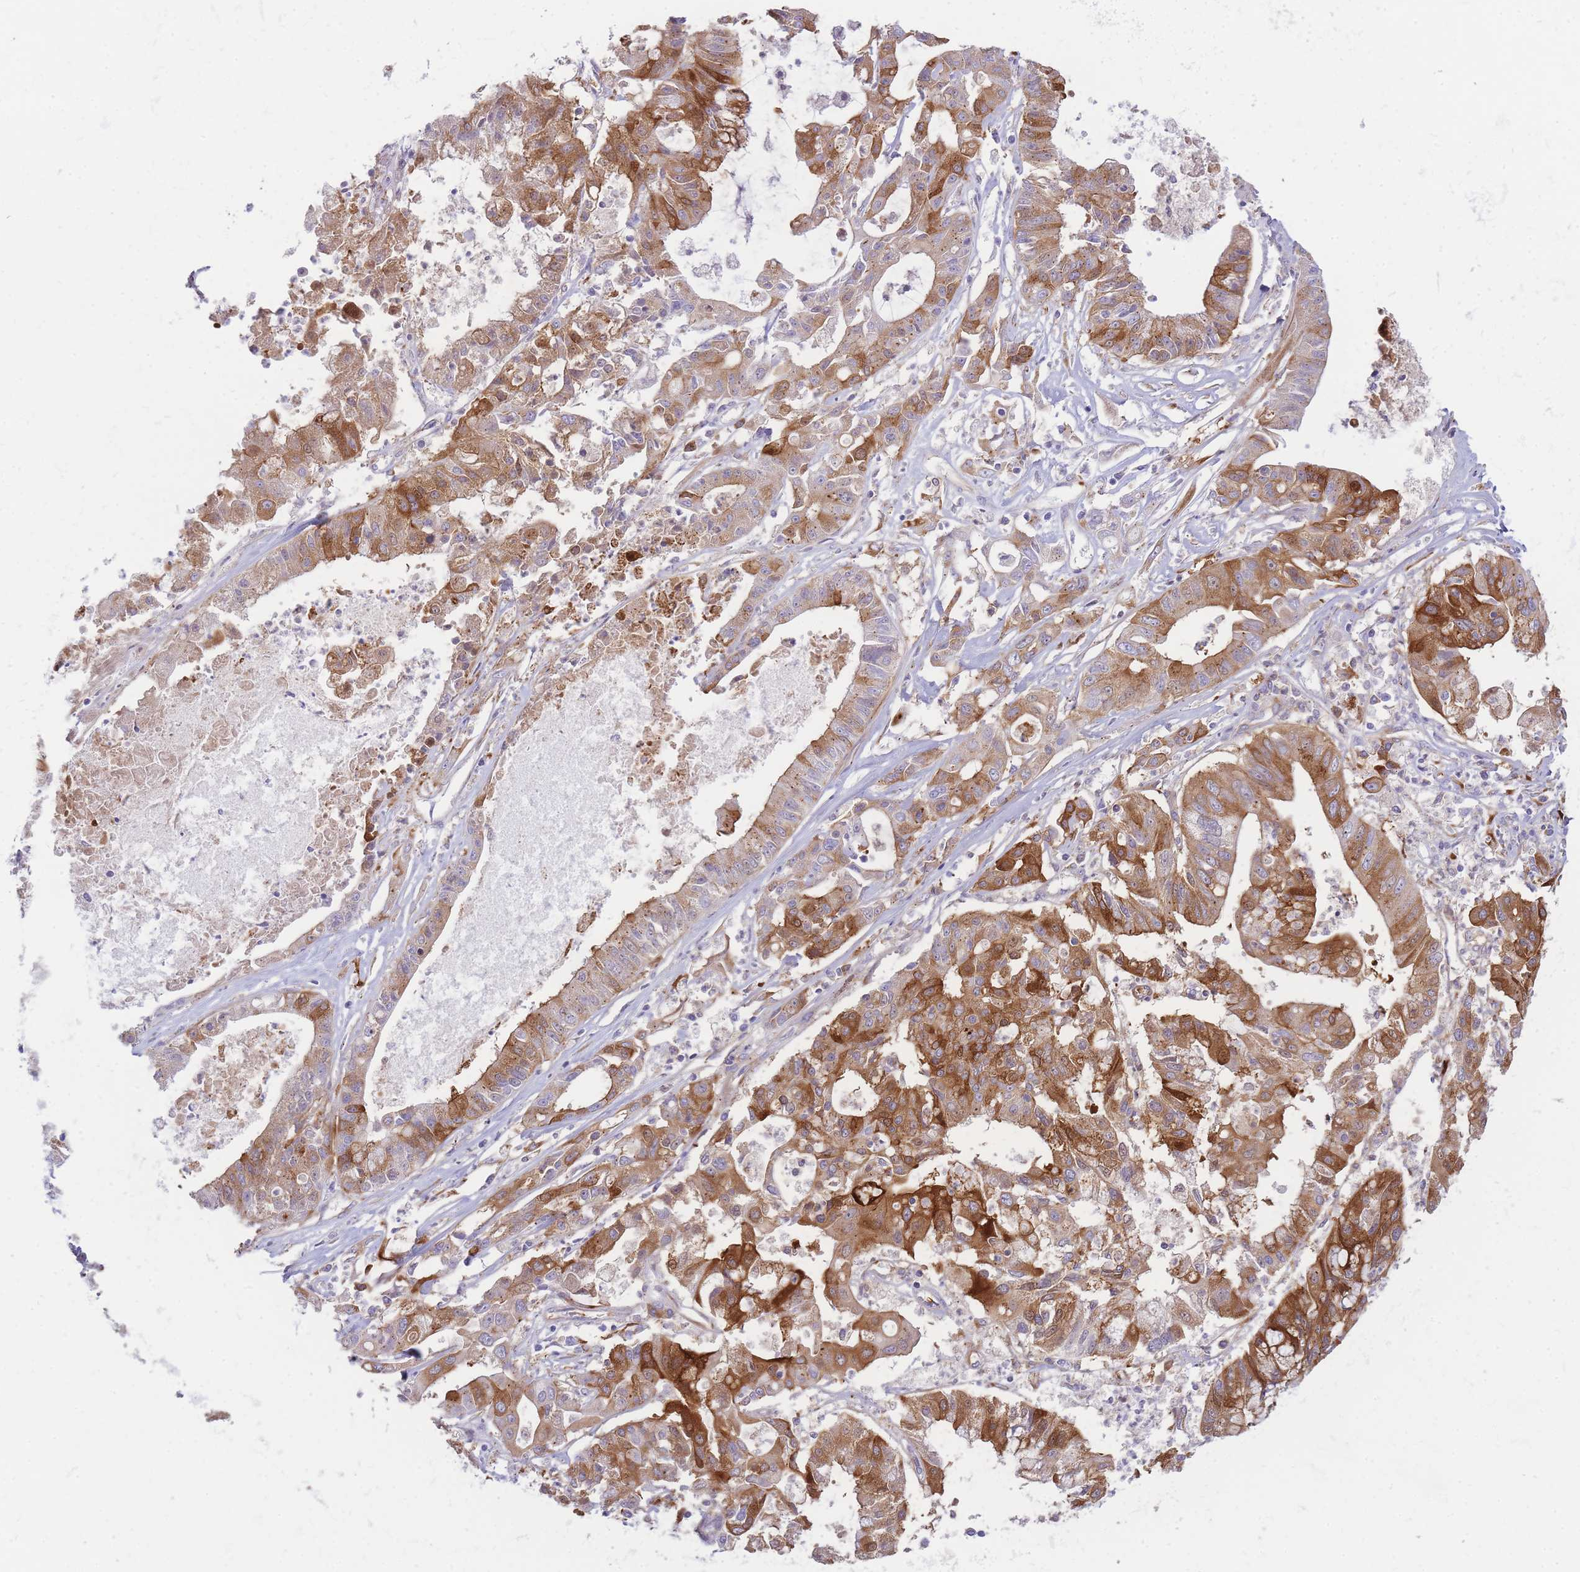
{"staining": {"intensity": "strong", "quantity": "25%-75%", "location": "cytoplasmic/membranous"}, "tissue": "ovarian cancer", "cell_type": "Tumor cells", "image_type": "cancer", "snomed": [{"axis": "morphology", "description": "Cystadenocarcinoma, mucinous, NOS"}, {"axis": "topography", "description": "Ovary"}], "caption": "This histopathology image displays immunohistochemistry staining of human ovarian cancer, with high strong cytoplasmic/membranous expression in approximately 25%-75% of tumor cells.", "gene": "NKX1-2", "patient": {"sex": "female", "age": 70}}